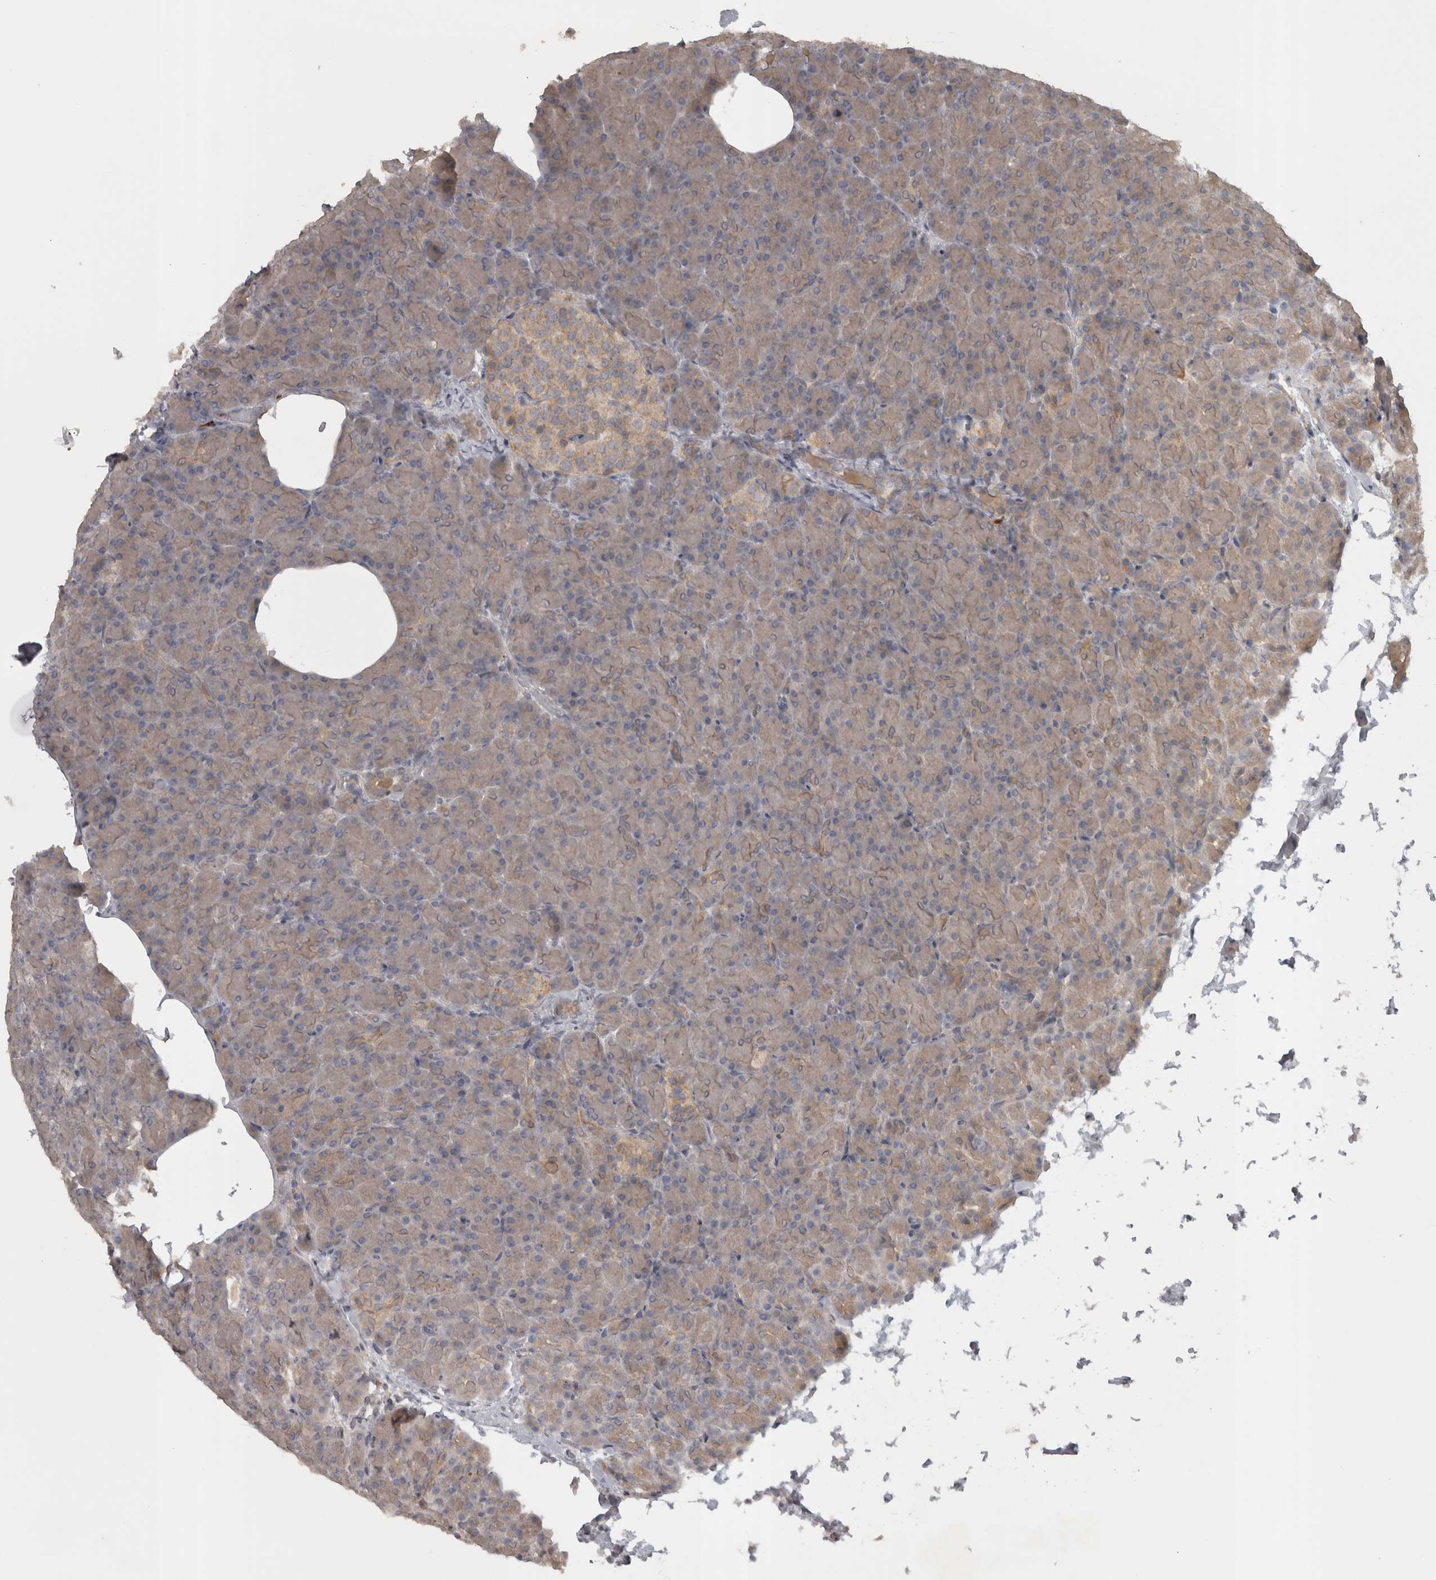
{"staining": {"intensity": "weak", "quantity": "<25%", "location": "cytoplasmic/membranous"}, "tissue": "pancreas", "cell_type": "Exocrine glandular cells", "image_type": "normal", "snomed": [{"axis": "morphology", "description": "Normal tissue, NOS"}, {"axis": "topography", "description": "Pancreas"}], "caption": "High power microscopy photomicrograph of an immunohistochemistry (IHC) histopathology image of unremarkable pancreas, revealing no significant positivity in exocrine glandular cells.", "gene": "SLCO5A1", "patient": {"sex": "female", "age": 43}}